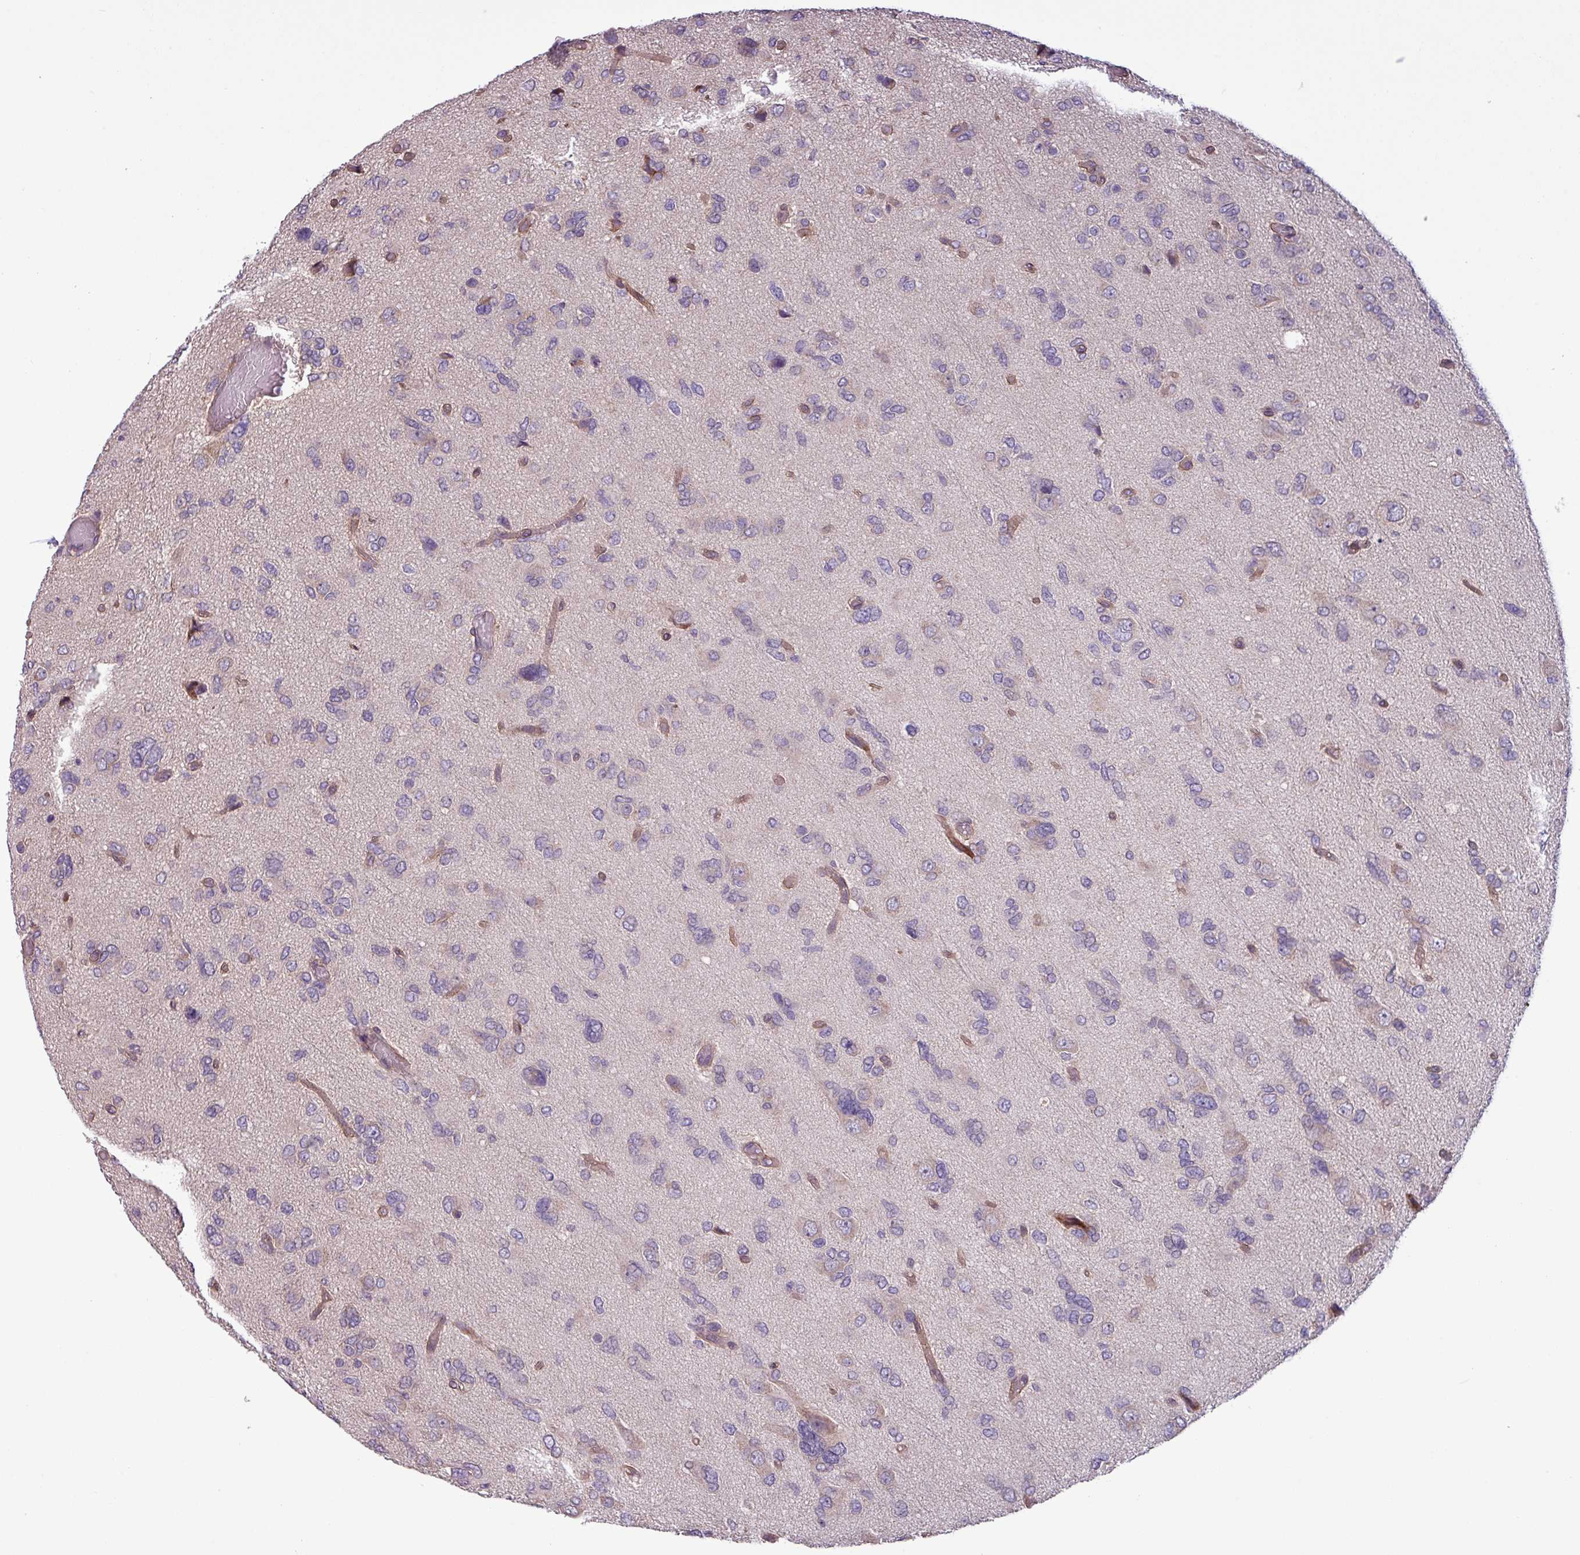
{"staining": {"intensity": "negative", "quantity": "none", "location": "none"}, "tissue": "glioma", "cell_type": "Tumor cells", "image_type": "cancer", "snomed": [{"axis": "morphology", "description": "Glioma, malignant, High grade"}, {"axis": "topography", "description": "Brain"}], "caption": "Micrograph shows no significant protein staining in tumor cells of malignant high-grade glioma. Brightfield microscopy of IHC stained with DAB (brown) and hematoxylin (blue), captured at high magnification.", "gene": "C20orf27", "patient": {"sex": "female", "age": 59}}